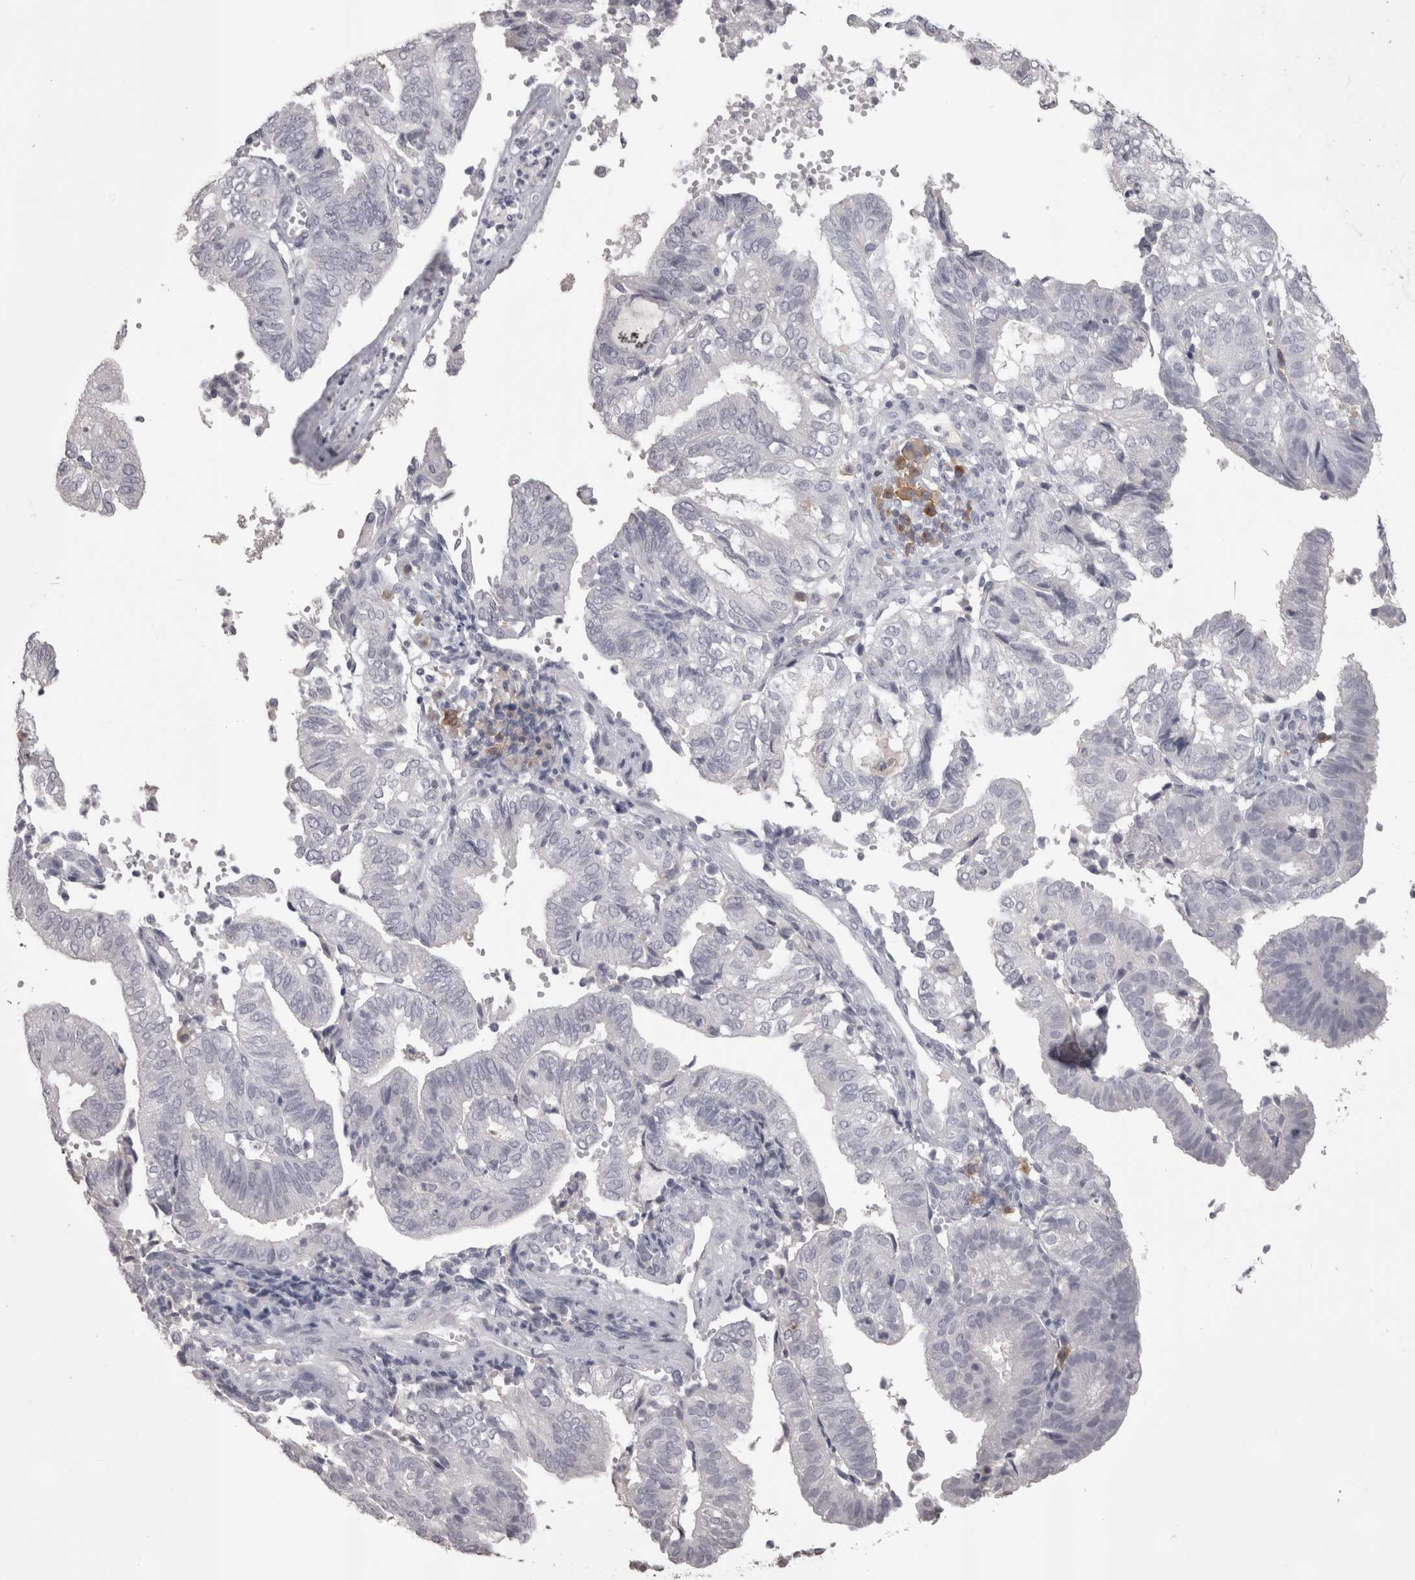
{"staining": {"intensity": "negative", "quantity": "none", "location": "none"}, "tissue": "endometrial cancer", "cell_type": "Tumor cells", "image_type": "cancer", "snomed": [{"axis": "morphology", "description": "Adenocarcinoma, NOS"}, {"axis": "topography", "description": "Uterus"}], "caption": "Endometrial cancer was stained to show a protein in brown. There is no significant staining in tumor cells.", "gene": "LAX1", "patient": {"sex": "female", "age": 60}}